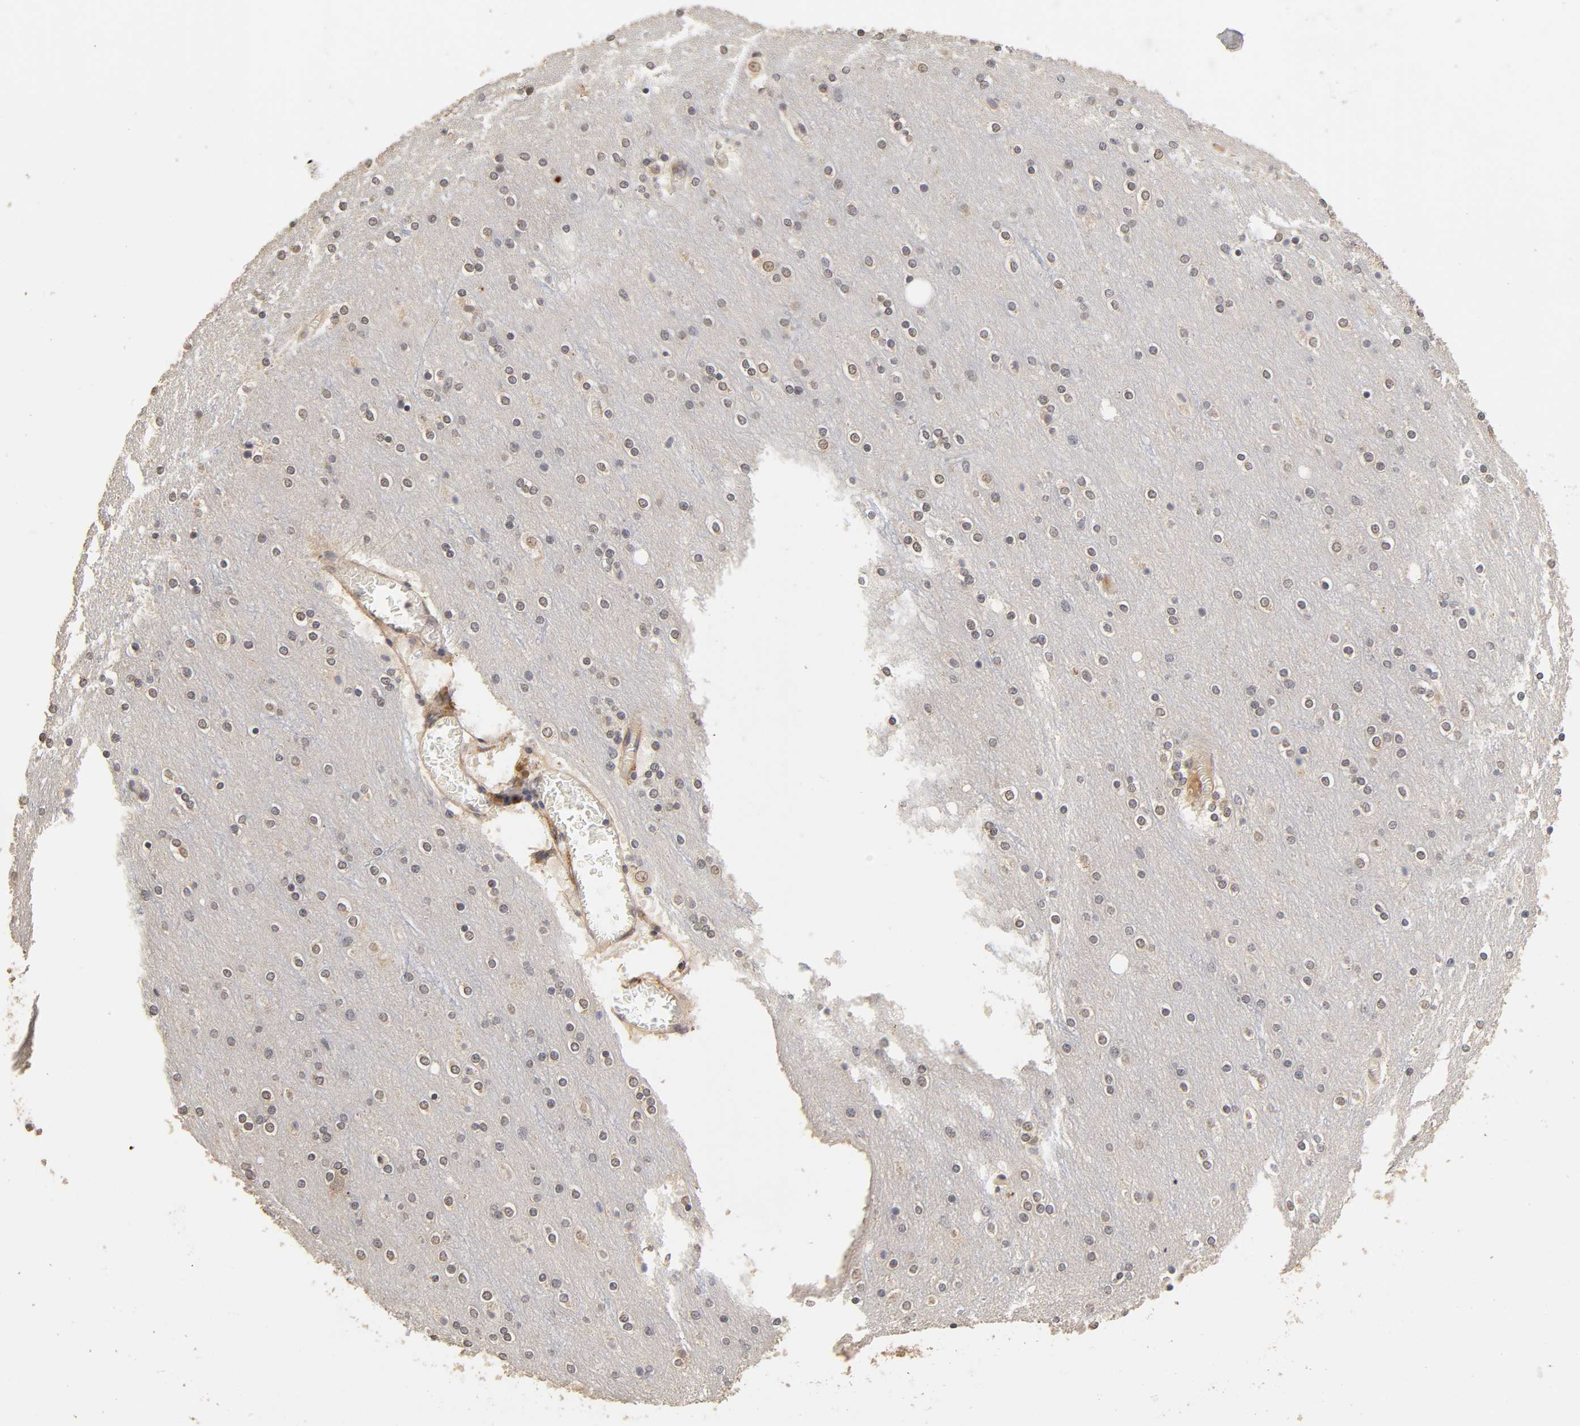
{"staining": {"intensity": "moderate", "quantity": "25%-75%", "location": "cytoplasmic/membranous"}, "tissue": "cerebral cortex", "cell_type": "Endothelial cells", "image_type": "normal", "snomed": [{"axis": "morphology", "description": "Normal tissue, NOS"}, {"axis": "topography", "description": "Cerebral cortex"}], "caption": "A brown stain labels moderate cytoplasmic/membranous positivity of a protein in endothelial cells of benign human cerebral cortex. (brown staining indicates protein expression, while blue staining denotes nuclei).", "gene": "LAMB1", "patient": {"sex": "female", "age": 54}}